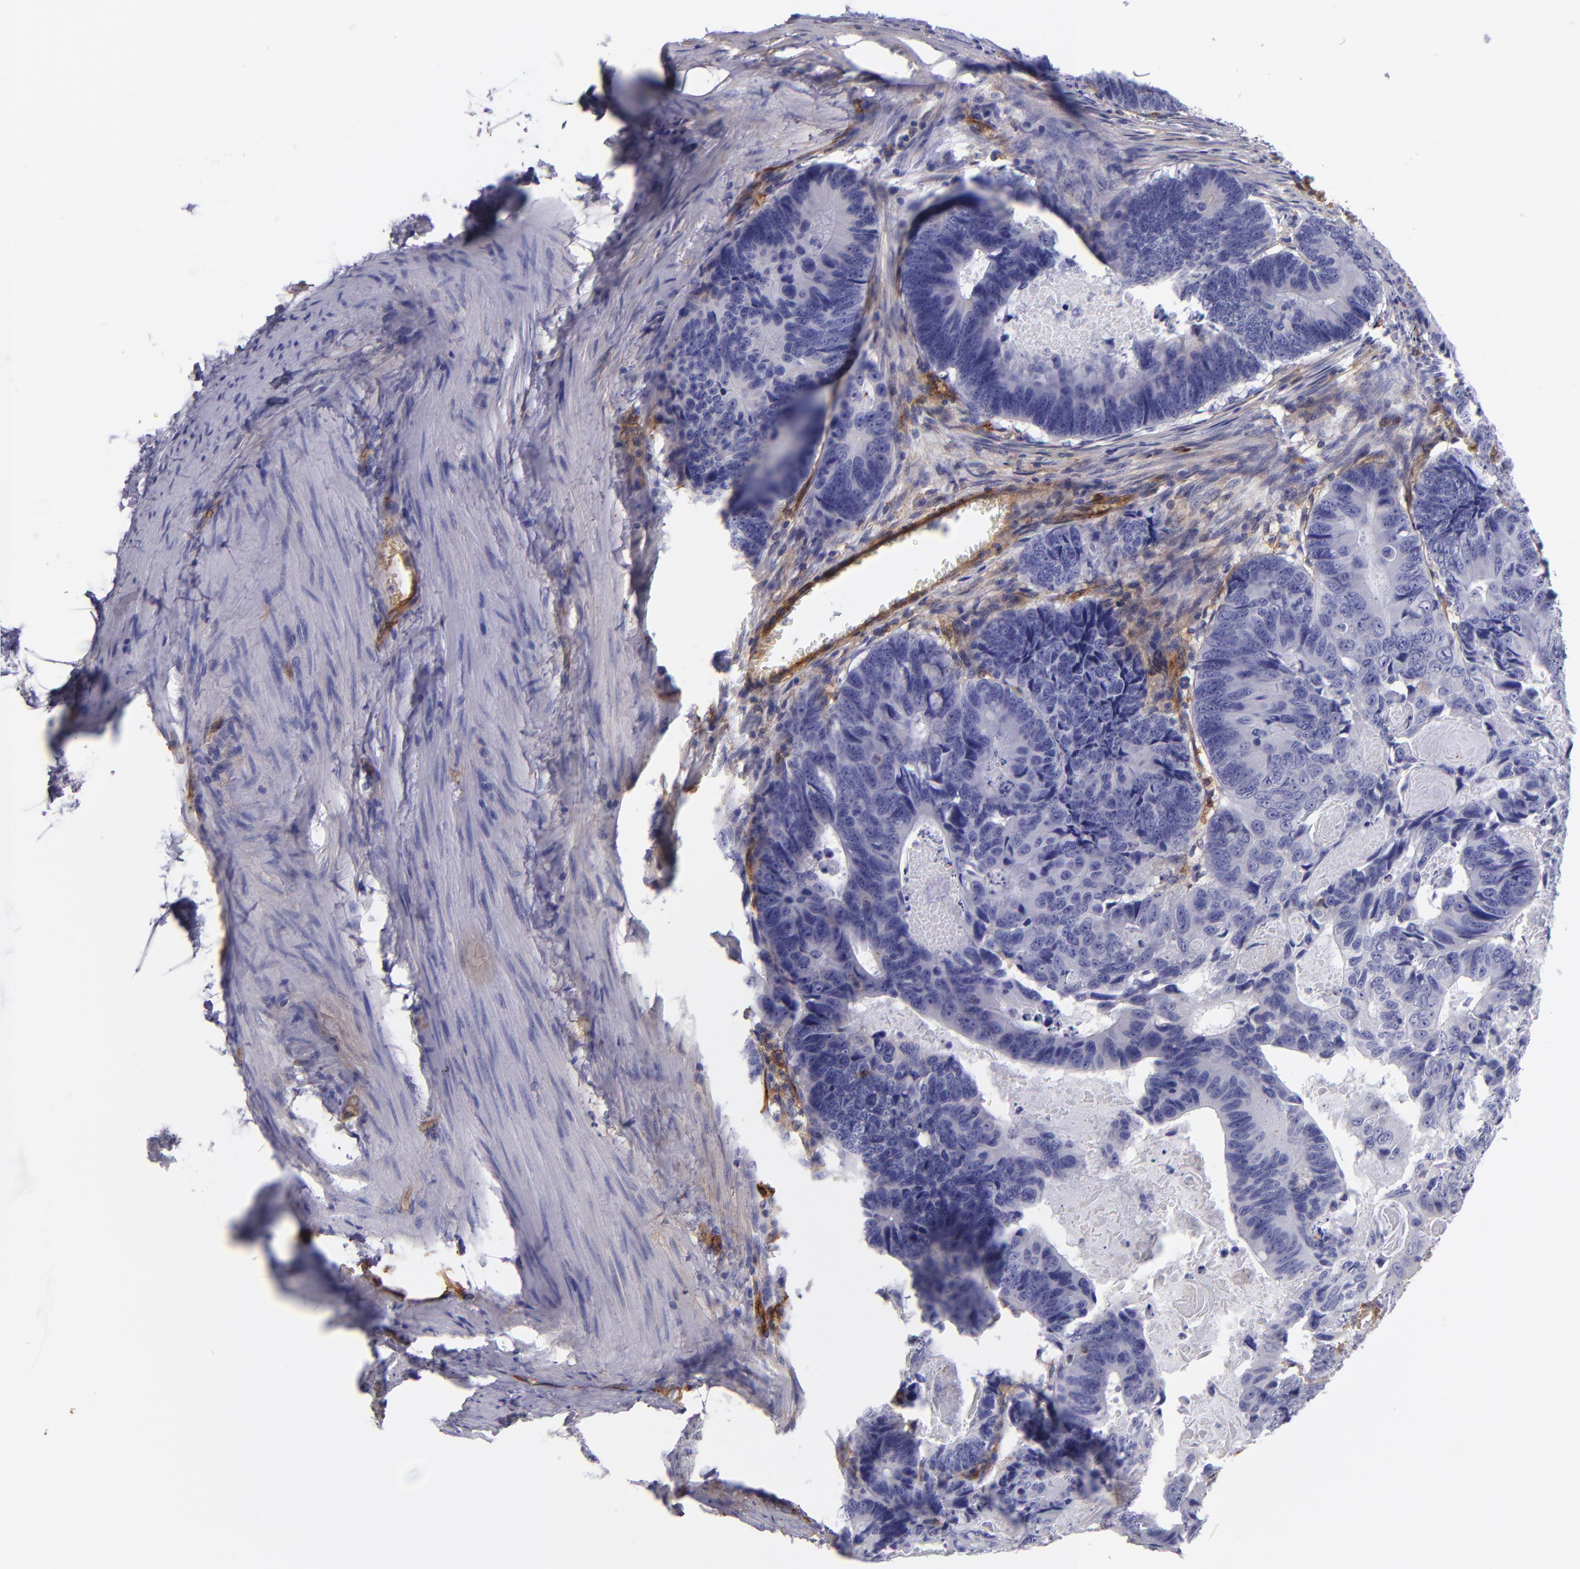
{"staining": {"intensity": "negative", "quantity": "none", "location": "none"}, "tissue": "colorectal cancer", "cell_type": "Tumor cells", "image_type": "cancer", "snomed": [{"axis": "morphology", "description": "Adenocarcinoma, NOS"}, {"axis": "topography", "description": "Colon"}], "caption": "Tumor cells are negative for brown protein staining in adenocarcinoma (colorectal).", "gene": "ENTPD1", "patient": {"sex": "female", "age": 55}}